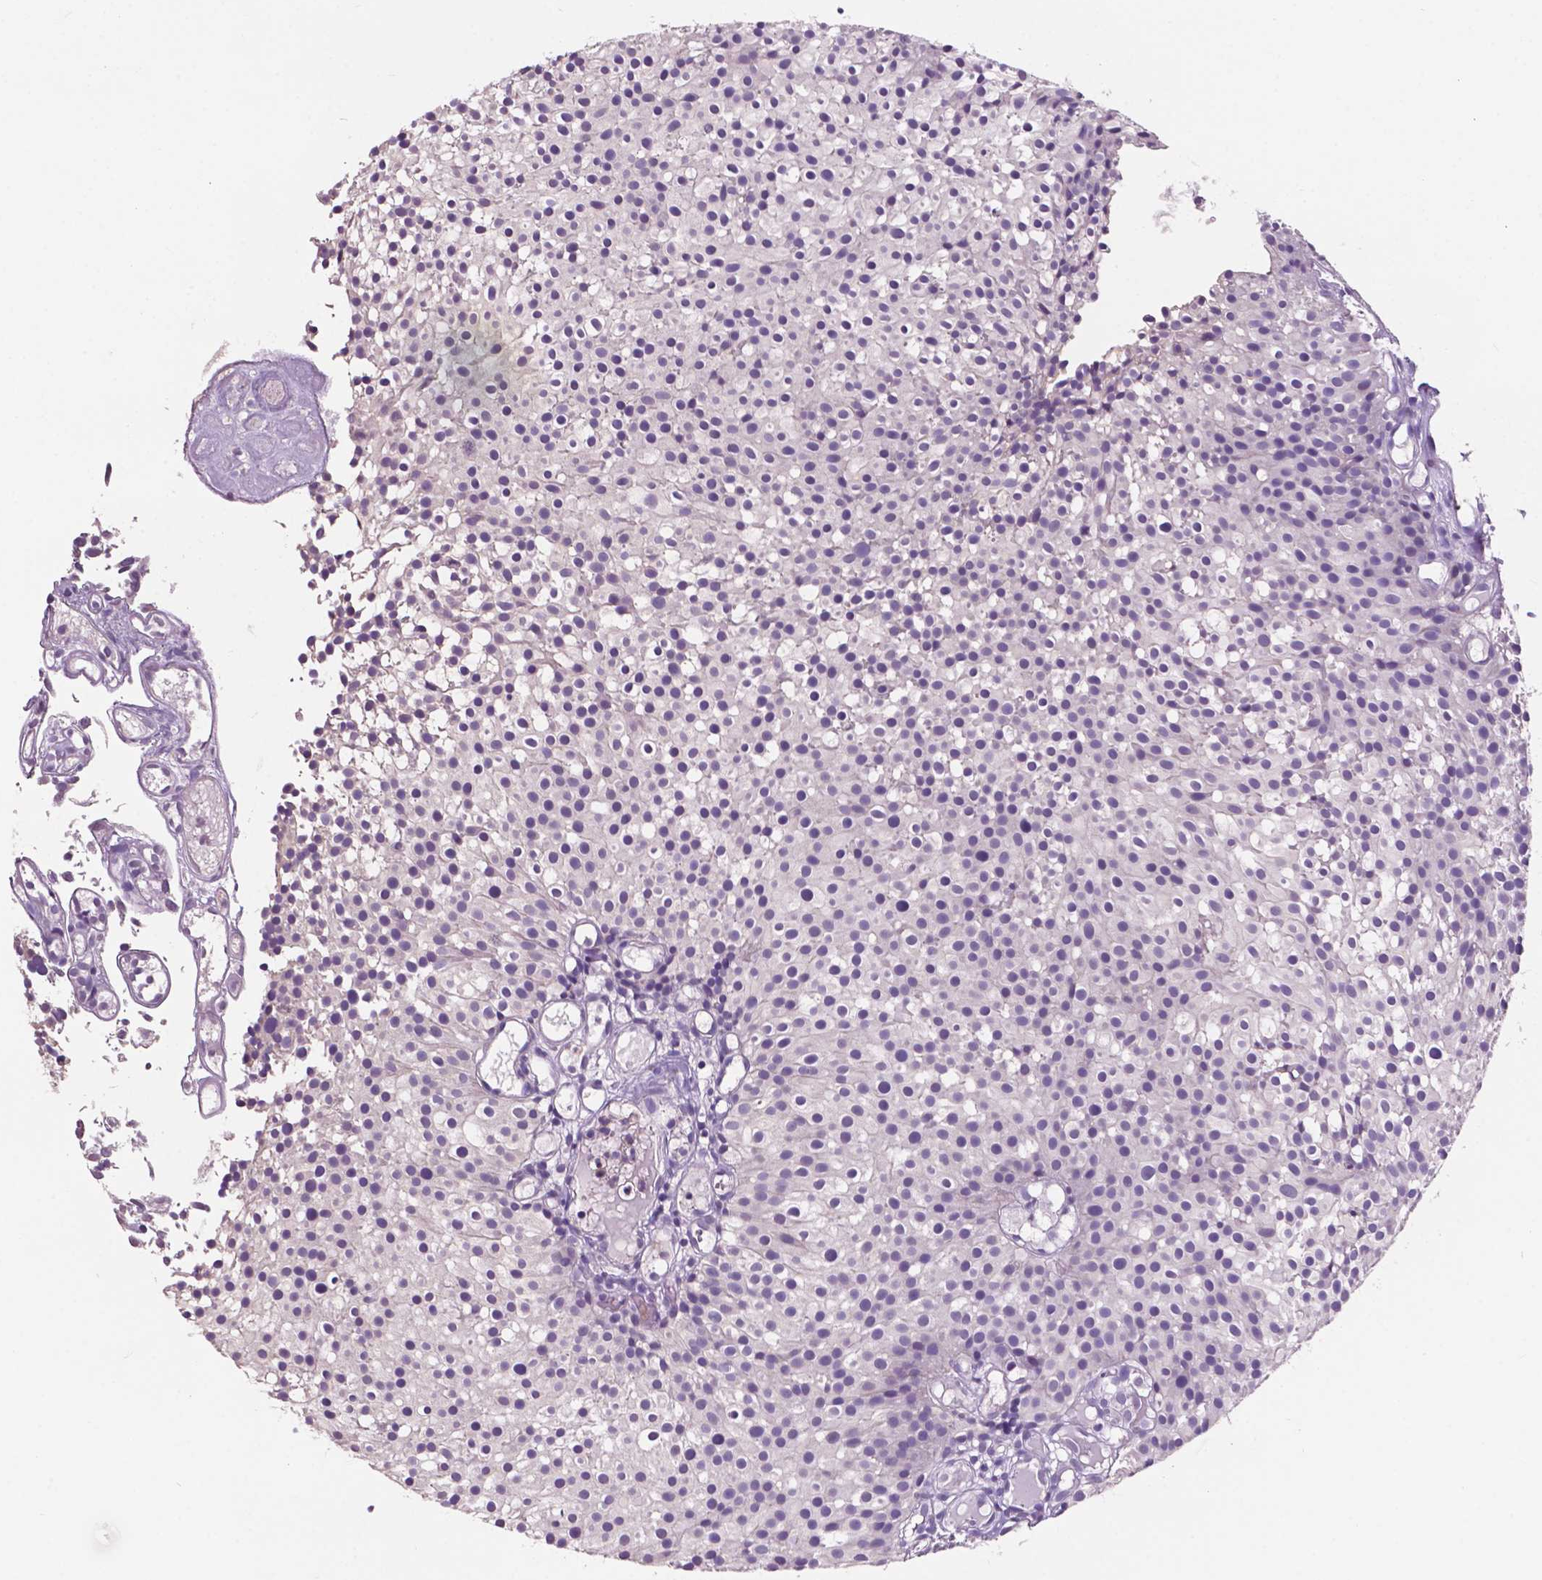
{"staining": {"intensity": "negative", "quantity": "none", "location": "none"}, "tissue": "urothelial cancer", "cell_type": "Tumor cells", "image_type": "cancer", "snomed": [{"axis": "morphology", "description": "Urothelial carcinoma, Low grade"}, {"axis": "topography", "description": "Urinary bladder"}], "caption": "An image of low-grade urothelial carcinoma stained for a protein exhibits no brown staining in tumor cells. (Brightfield microscopy of DAB (3,3'-diaminobenzidine) immunohistochemistry (IHC) at high magnification).", "gene": "PLSCR1", "patient": {"sex": "male", "age": 63}}